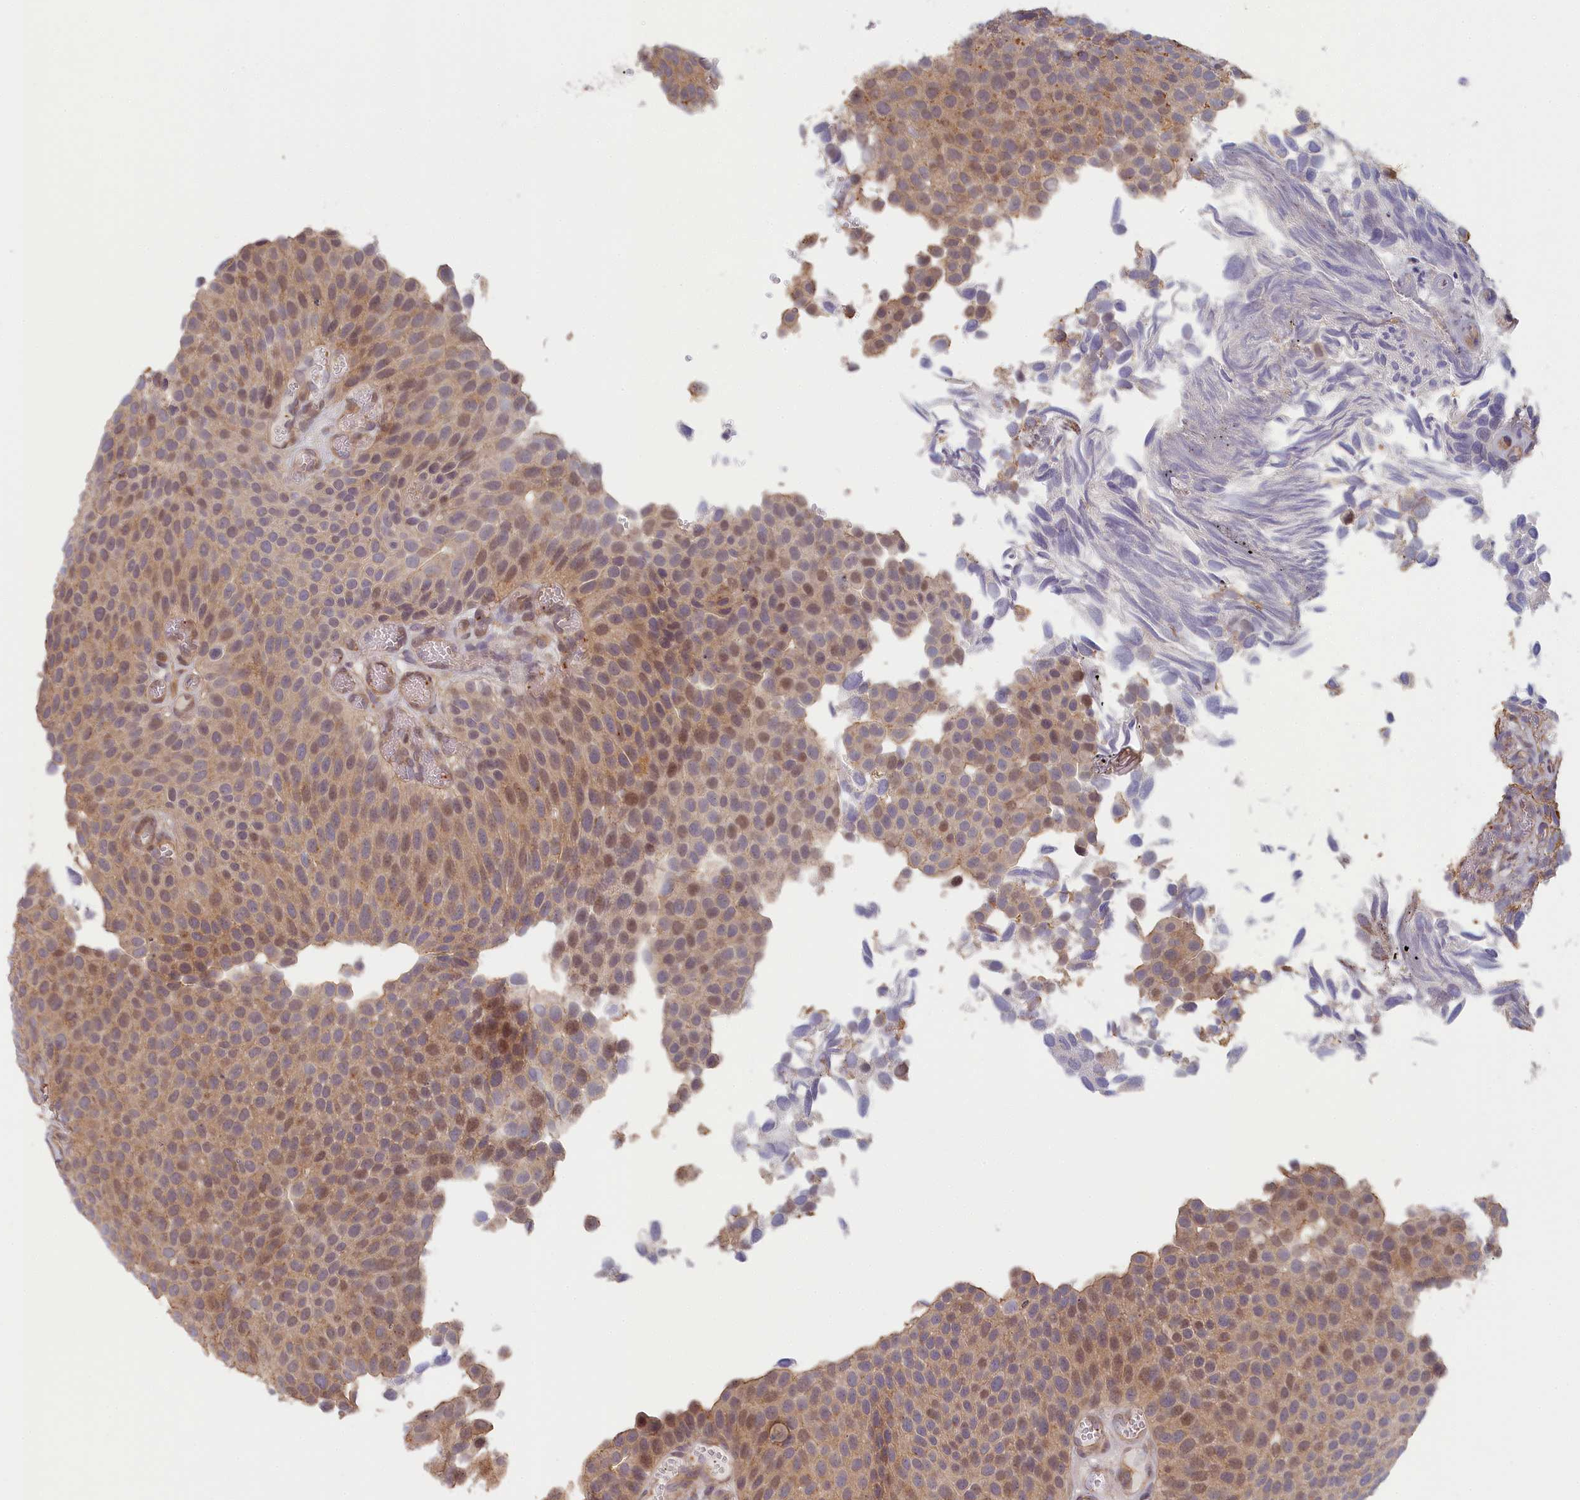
{"staining": {"intensity": "moderate", "quantity": ">75%", "location": "cytoplasmic/membranous,nuclear"}, "tissue": "urothelial cancer", "cell_type": "Tumor cells", "image_type": "cancer", "snomed": [{"axis": "morphology", "description": "Urothelial carcinoma, Low grade"}, {"axis": "topography", "description": "Urinary bladder"}], "caption": "Immunohistochemistry (IHC) (DAB) staining of urothelial carcinoma (low-grade) reveals moderate cytoplasmic/membranous and nuclear protein positivity in approximately >75% of tumor cells.", "gene": "INTS4", "patient": {"sex": "male", "age": 89}}